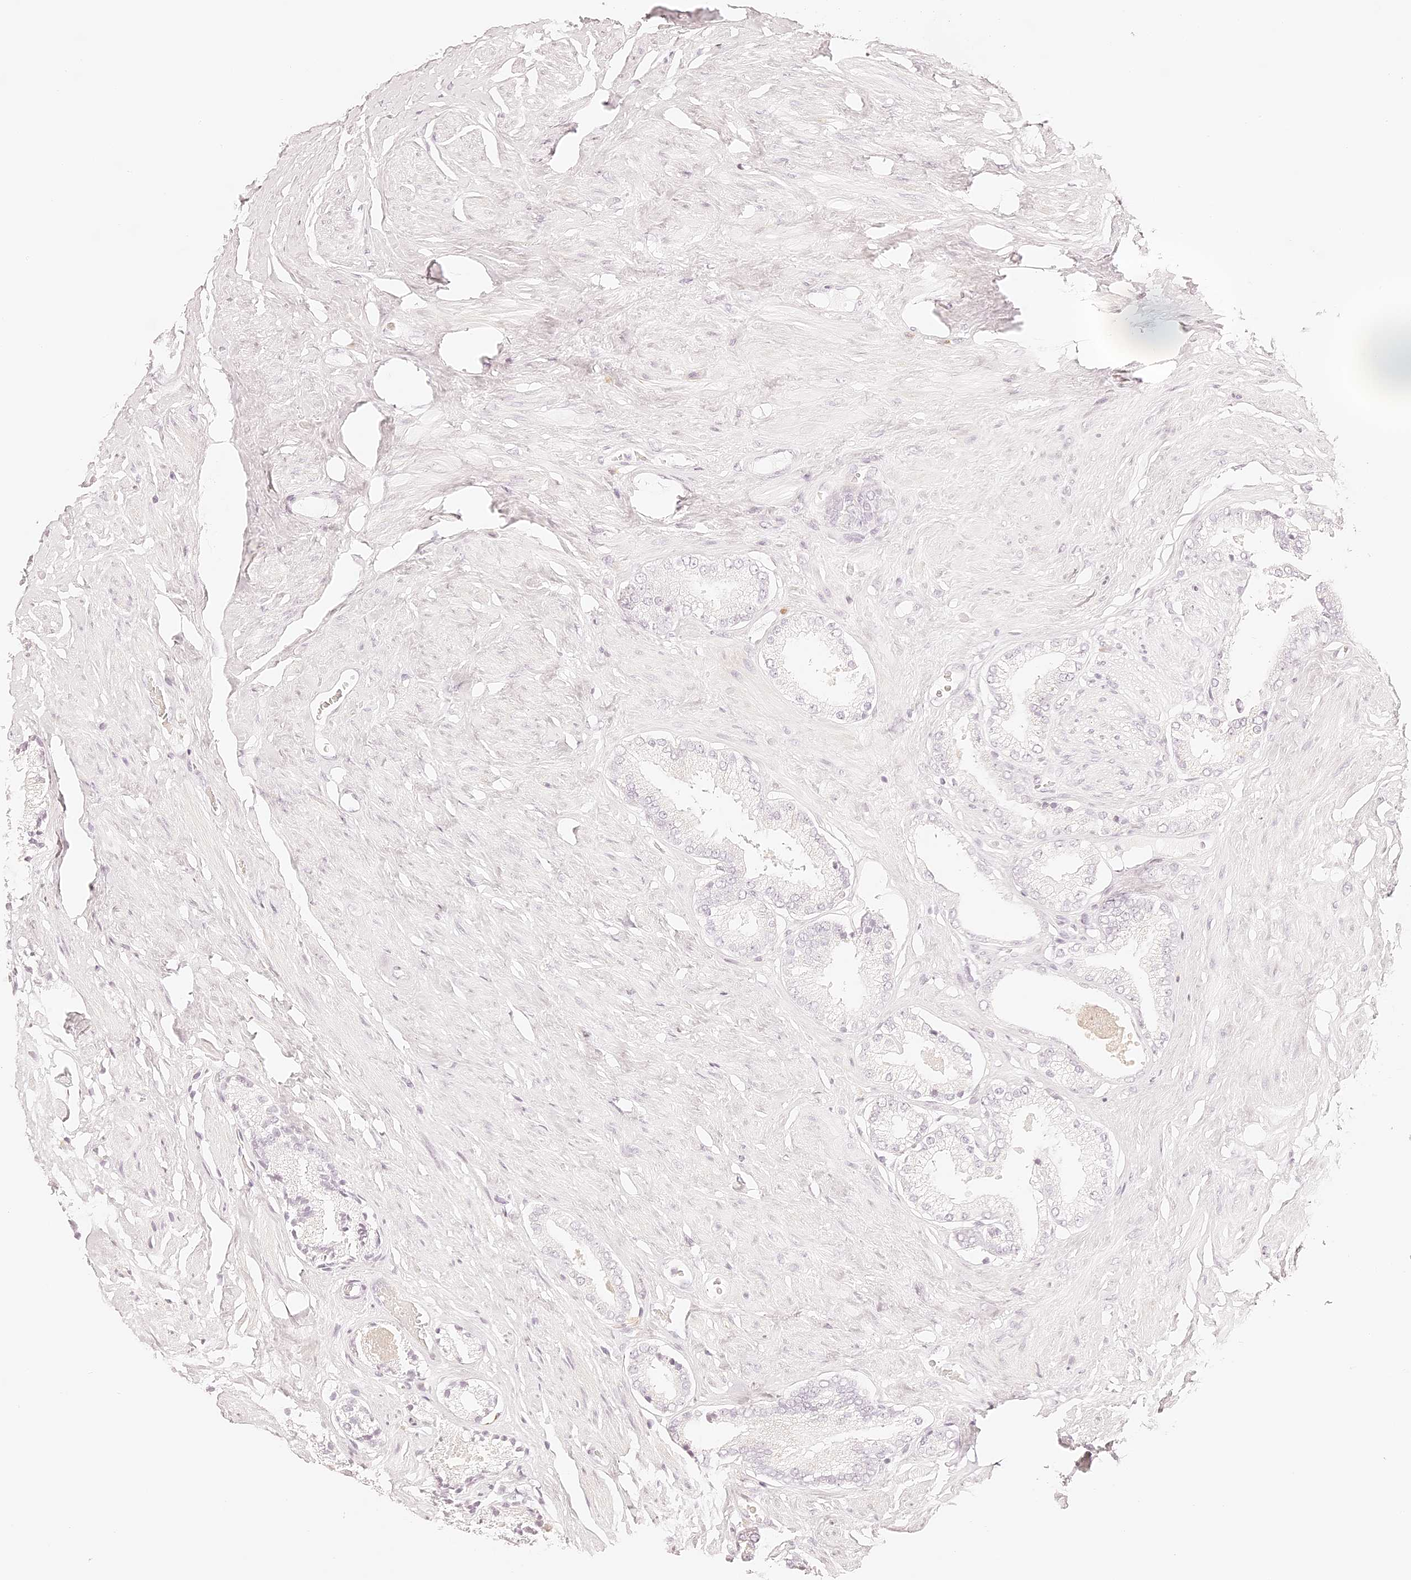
{"staining": {"intensity": "negative", "quantity": "none", "location": "none"}, "tissue": "prostate cancer", "cell_type": "Tumor cells", "image_type": "cancer", "snomed": [{"axis": "morphology", "description": "Adenocarcinoma, Low grade"}, {"axis": "topography", "description": "Prostate"}], "caption": "Prostate cancer was stained to show a protein in brown. There is no significant expression in tumor cells. (DAB immunohistochemistry, high magnification).", "gene": "TRIM45", "patient": {"sex": "male", "age": 71}}